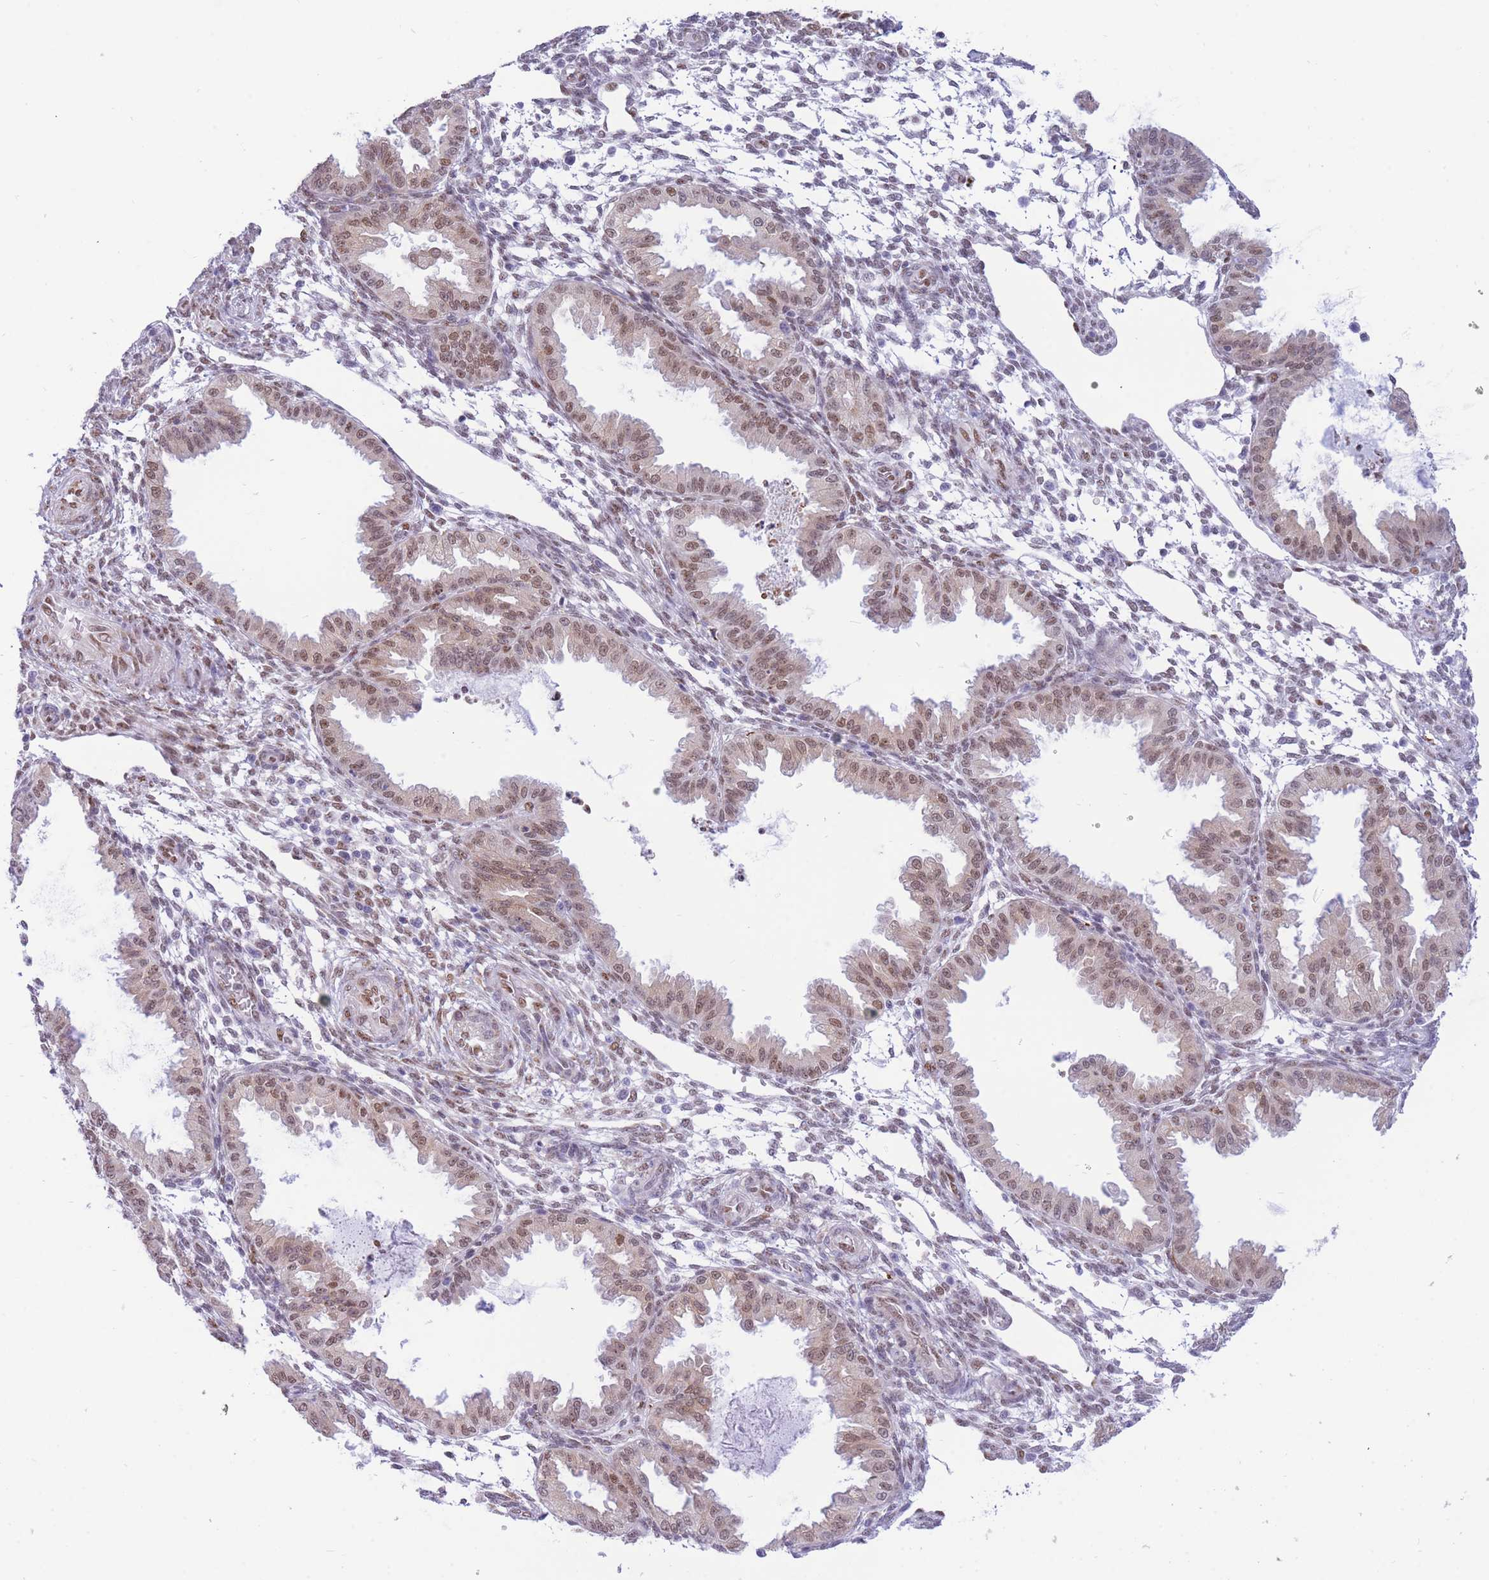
{"staining": {"intensity": "weak", "quantity": "<25%", "location": "nuclear"}, "tissue": "endometrium", "cell_type": "Cells in endometrial stroma", "image_type": "normal", "snomed": [{"axis": "morphology", "description": "Normal tissue, NOS"}, {"axis": "topography", "description": "Endometrium"}], "caption": "IHC of benign endometrium exhibits no expression in cells in endometrial stroma. (DAB IHC with hematoxylin counter stain).", "gene": "FAM153A", "patient": {"sex": "female", "age": 33}}